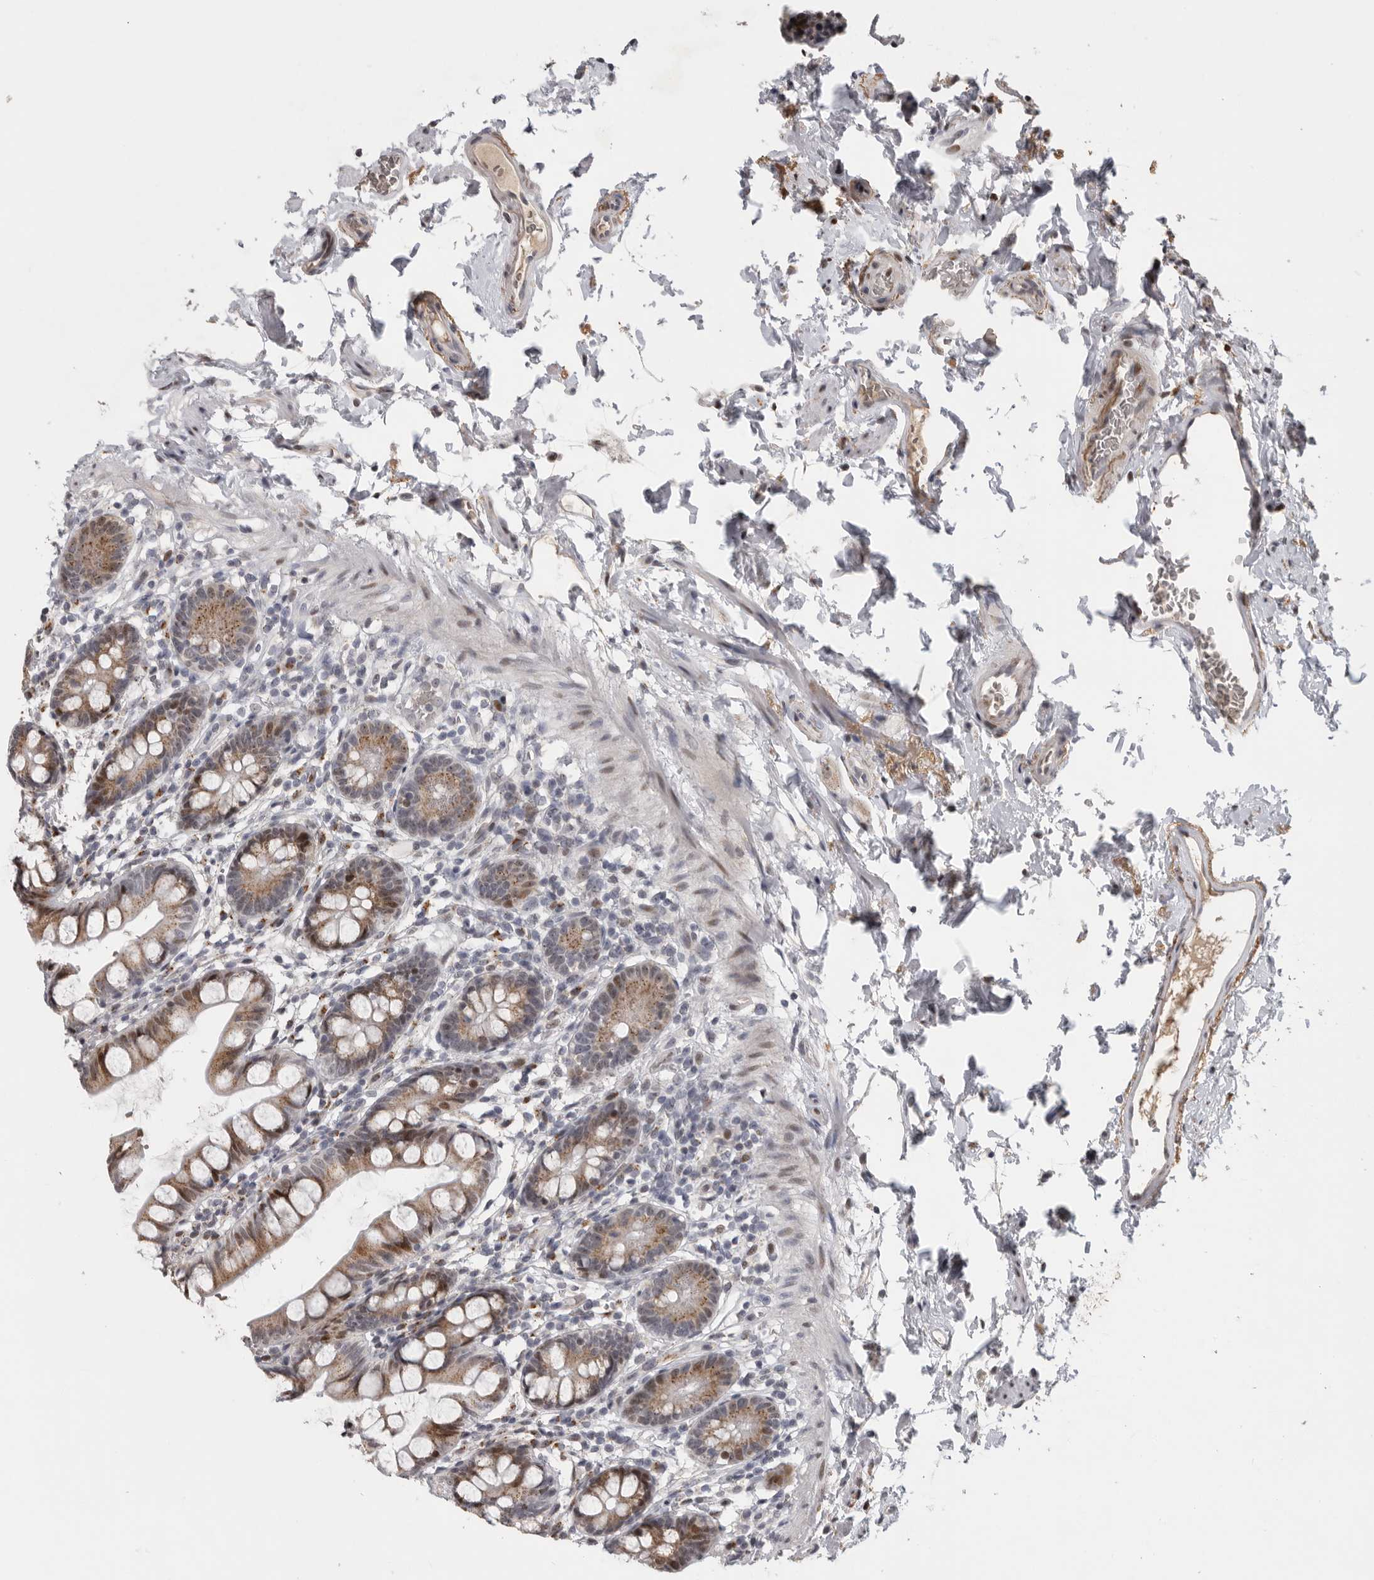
{"staining": {"intensity": "moderate", "quantity": ">75%", "location": "cytoplasmic/membranous,nuclear"}, "tissue": "small intestine", "cell_type": "Glandular cells", "image_type": "normal", "snomed": [{"axis": "morphology", "description": "Normal tissue, NOS"}, {"axis": "topography", "description": "Small intestine"}], "caption": "High-power microscopy captured an IHC micrograph of benign small intestine, revealing moderate cytoplasmic/membranous,nuclear staining in about >75% of glandular cells.", "gene": "PCMTD1", "patient": {"sex": "female", "age": 84}}